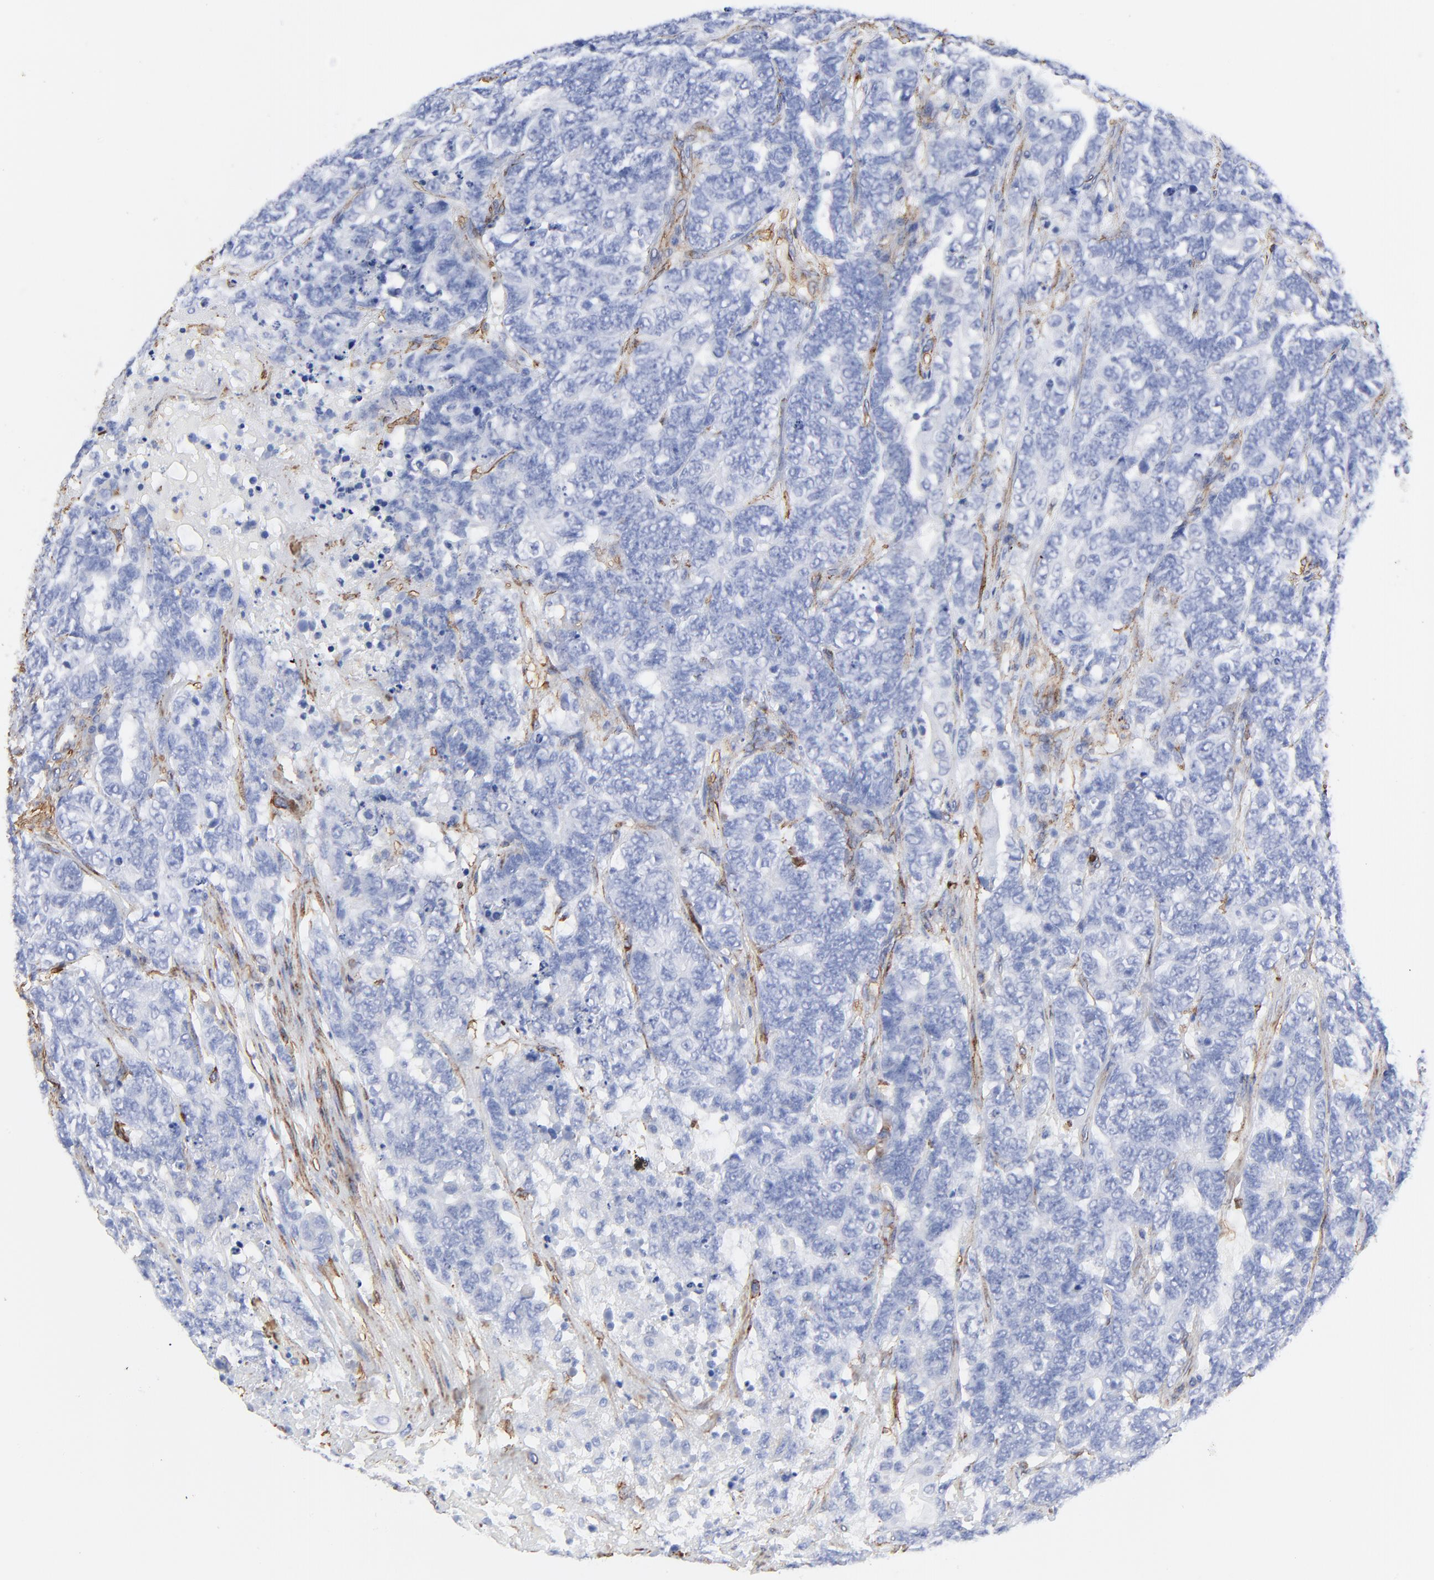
{"staining": {"intensity": "negative", "quantity": "none", "location": "none"}, "tissue": "testis cancer", "cell_type": "Tumor cells", "image_type": "cancer", "snomed": [{"axis": "morphology", "description": "Carcinoma, Embryonal, NOS"}, {"axis": "topography", "description": "Testis"}], "caption": "The histopathology image shows no staining of tumor cells in embryonal carcinoma (testis).", "gene": "CAV1", "patient": {"sex": "male", "age": 26}}